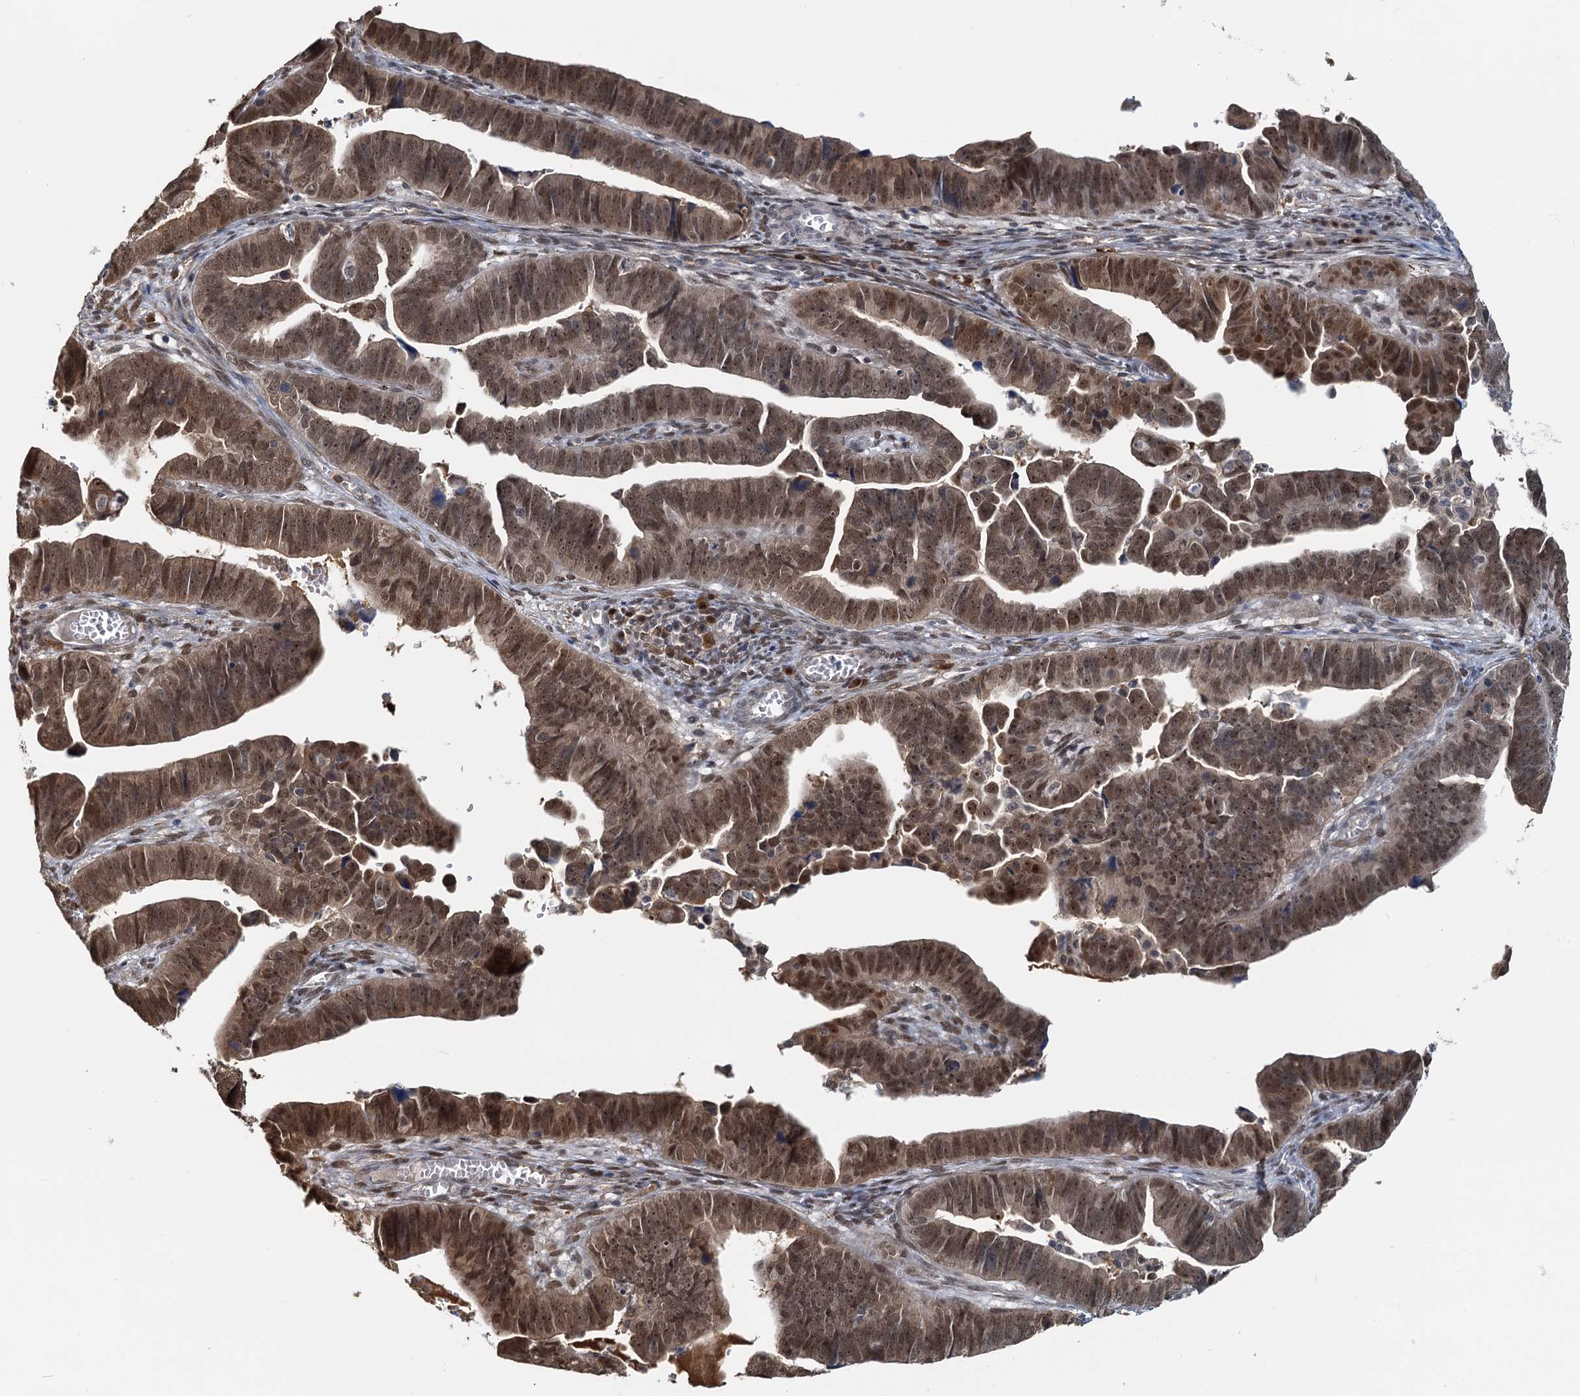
{"staining": {"intensity": "moderate", "quantity": ">75%", "location": "nuclear"}, "tissue": "endometrial cancer", "cell_type": "Tumor cells", "image_type": "cancer", "snomed": [{"axis": "morphology", "description": "Adenocarcinoma, NOS"}, {"axis": "topography", "description": "Endometrium"}], "caption": "Tumor cells demonstrate moderate nuclear staining in about >75% of cells in endometrial cancer (adenocarcinoma).", "gene": "SPINDOC", "patient": {"sex": "female", "age": 75}}